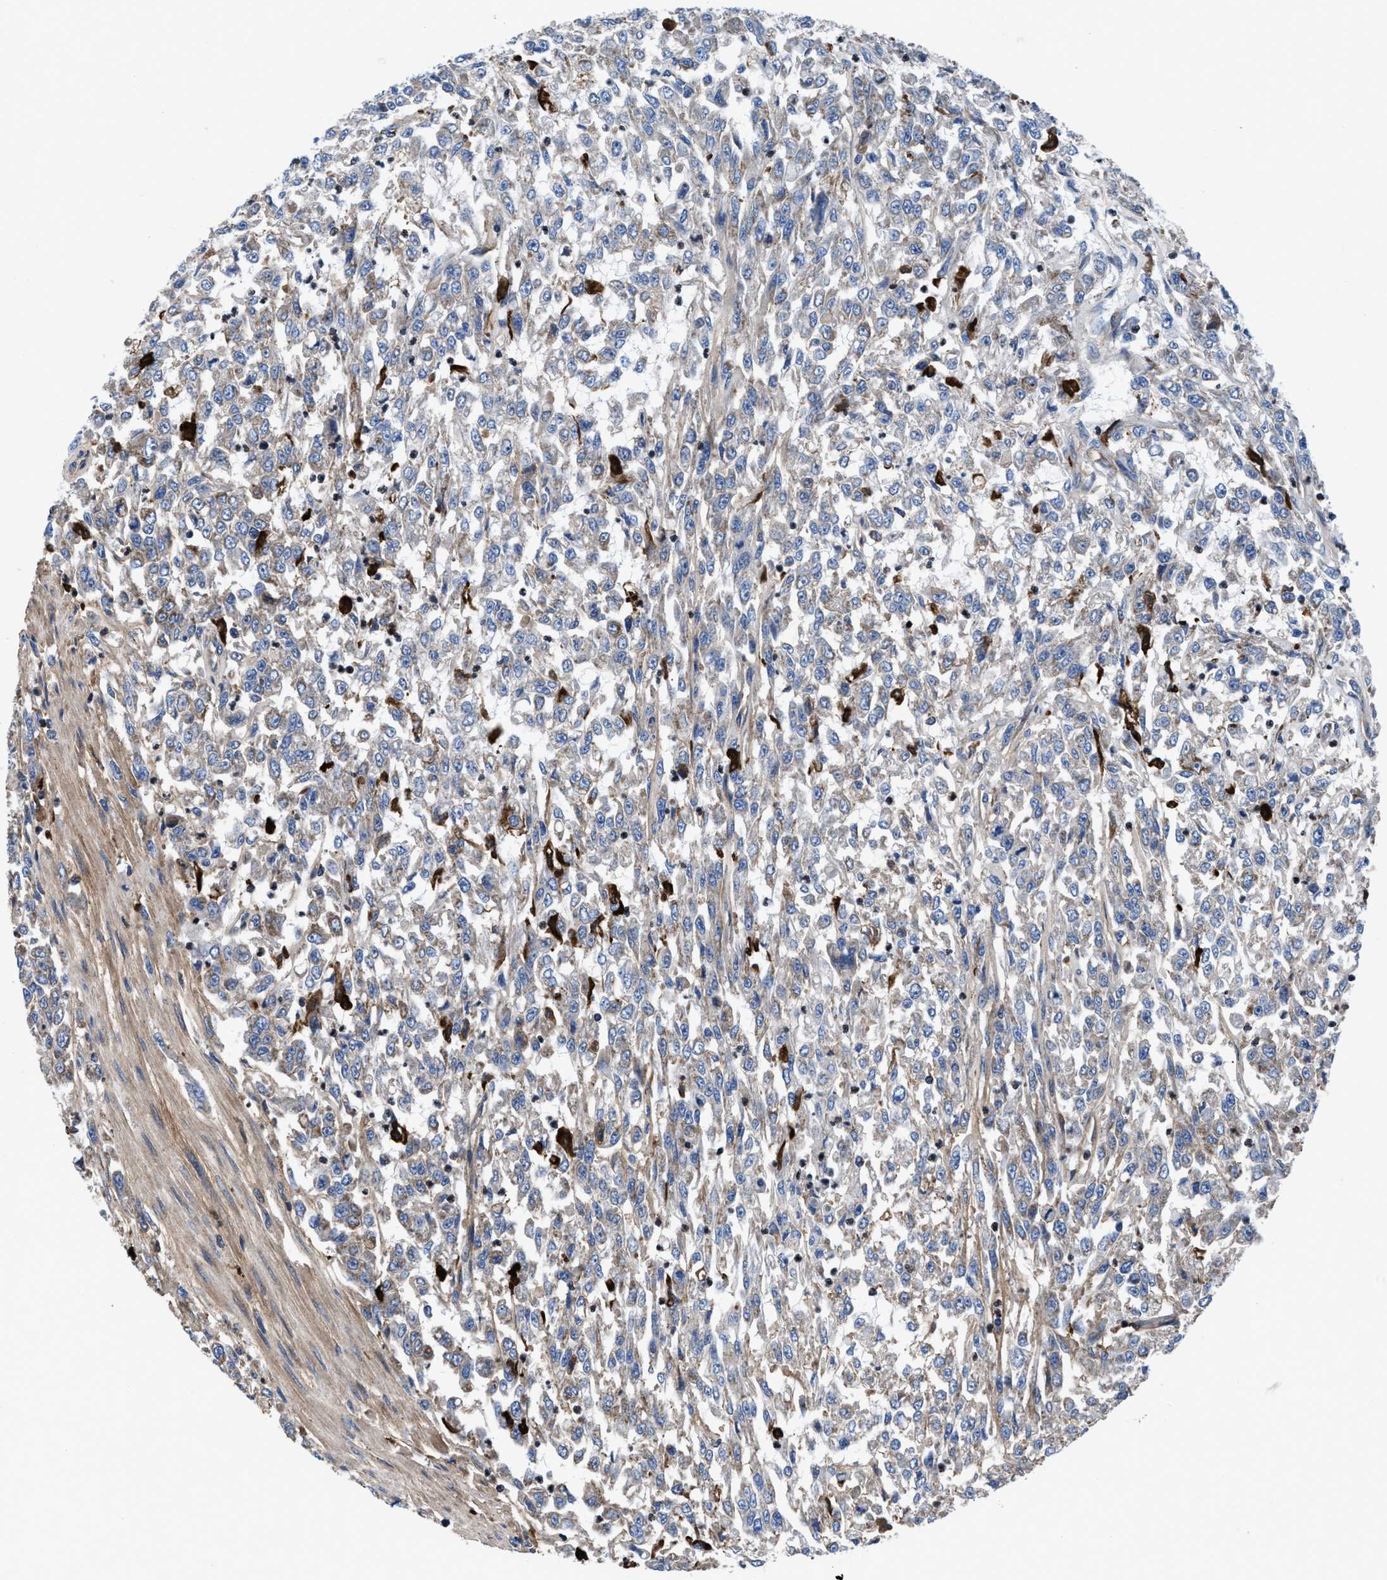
{"staining": {"intensity": "strong", "quantity": "<25%", "location": "cytoplasmic/membranous"}, "tissue": "urothelial cancer", "cell_type": "Tumor cells", "image_type": "cancer", "snomed": [{"axis": "morphology", "description": "Urothelial carcinoma, High grade"}, {"axis": "topography", "description": "Urinary bladder"}], "caption": "IHC of urothelial carcinoma (high-grade) shows medium levels of strong cytoplasmic/membranous expression in about <25% of tumor cells. (IHC, brightfield microscopy, high magnification).", "gene": "PRR15L", "patient": {"sex": "male", "age": 46}}